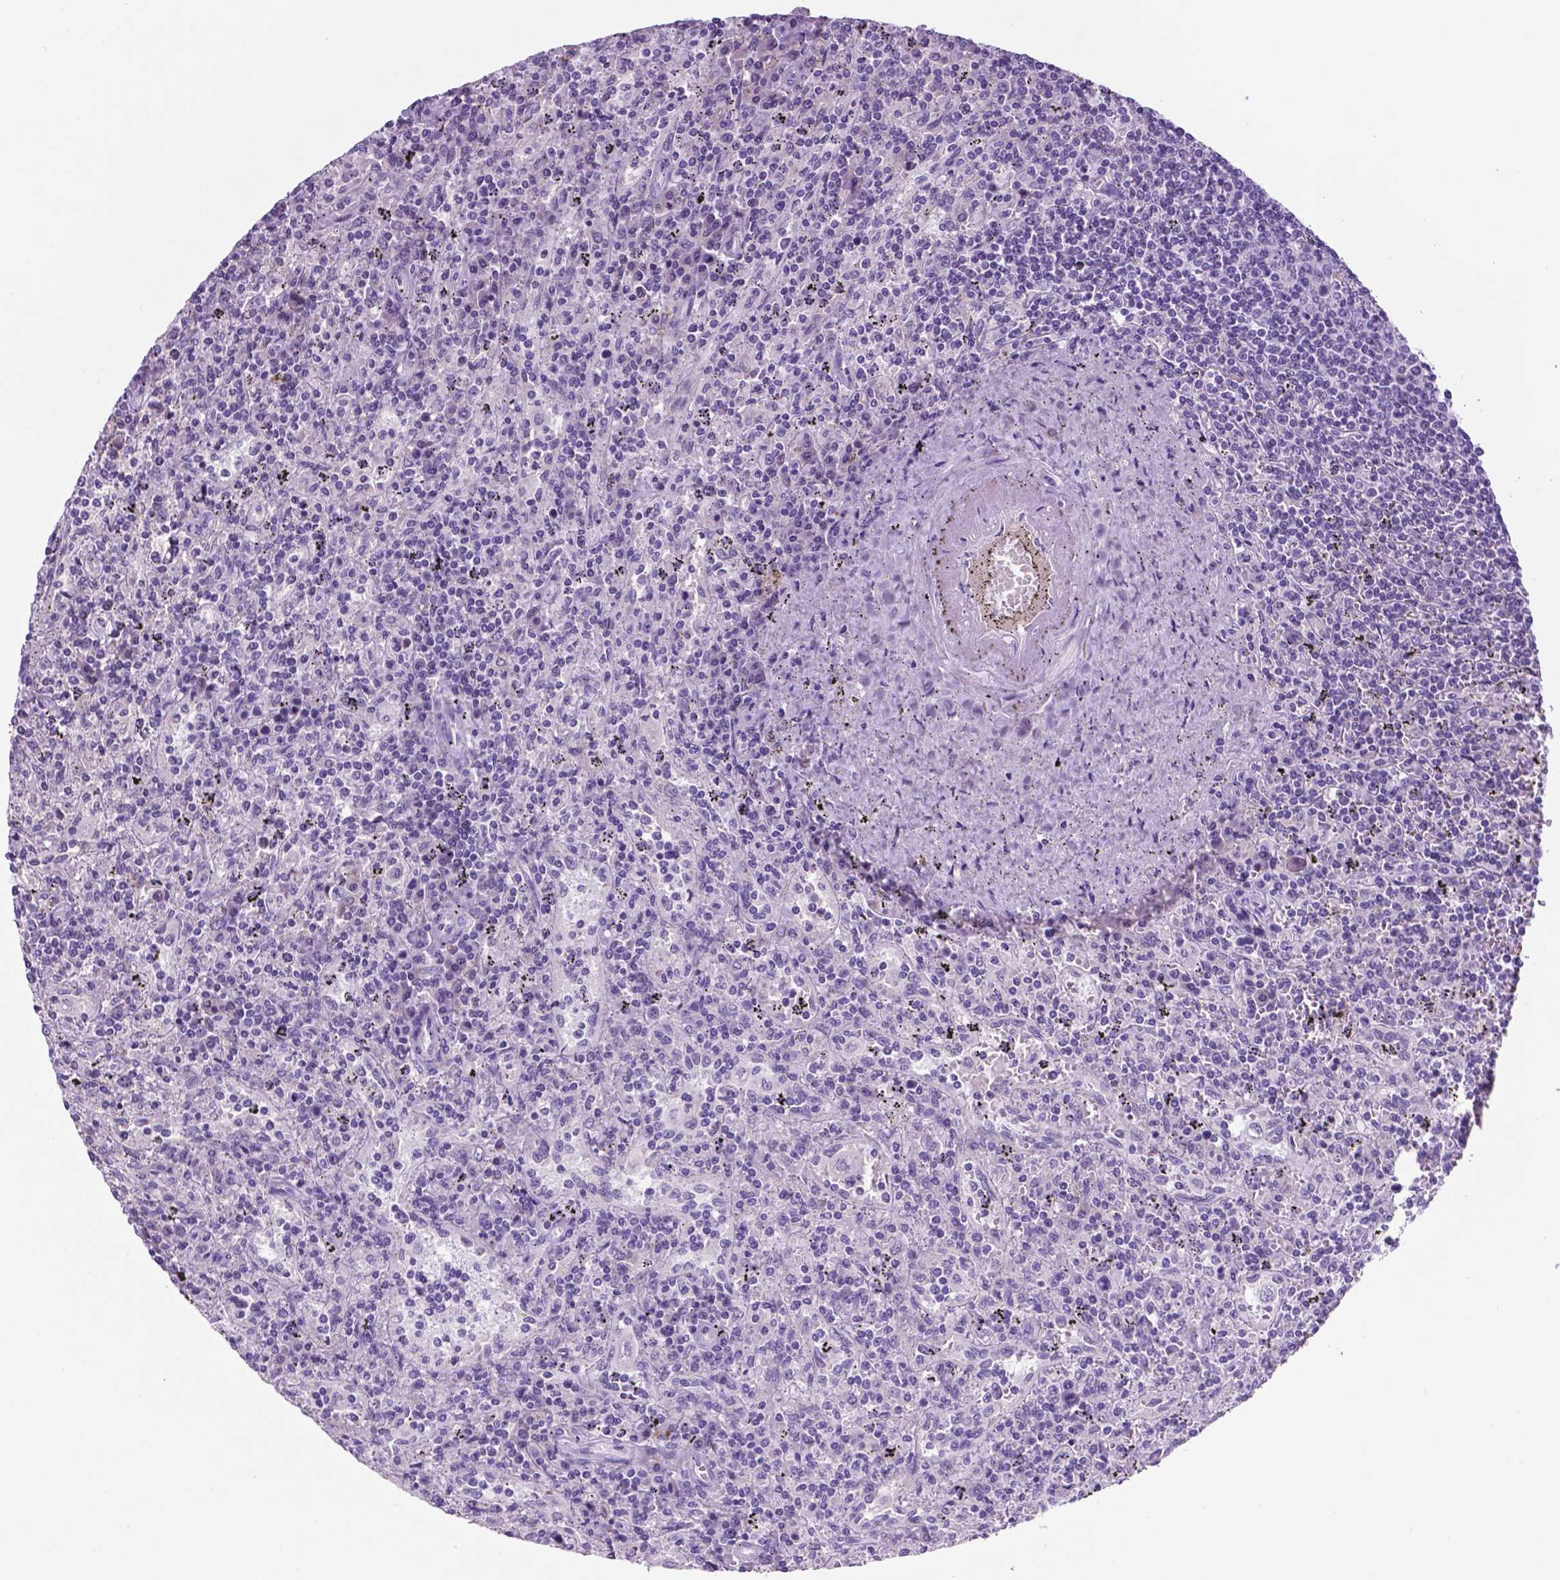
{"staining": {"intensity": "negative", "quantity": "none", "location": "none"}, "tissue": "lymphoma", "cell_type": "Tumor cells", "image_type": "cancer", "snomed": [{"axis": "morphology", "description": "Malignant lymphoma, non-Hodgkin's type, Low grade"}, {"axis": "topography", "description": "Spleen"}], "caption": "The IHC photomicrograph has no significant expression in tumor cells of malignant lymphoma, non-Hodgkin's type (low-grade) tissue. (Brightfield microscopy of DAB (3,3'-diaminobenzidine) immunohistochemistry at high magnification).", "gene": "C18orf21", "patient": {"sex": "male", "age": 62}}